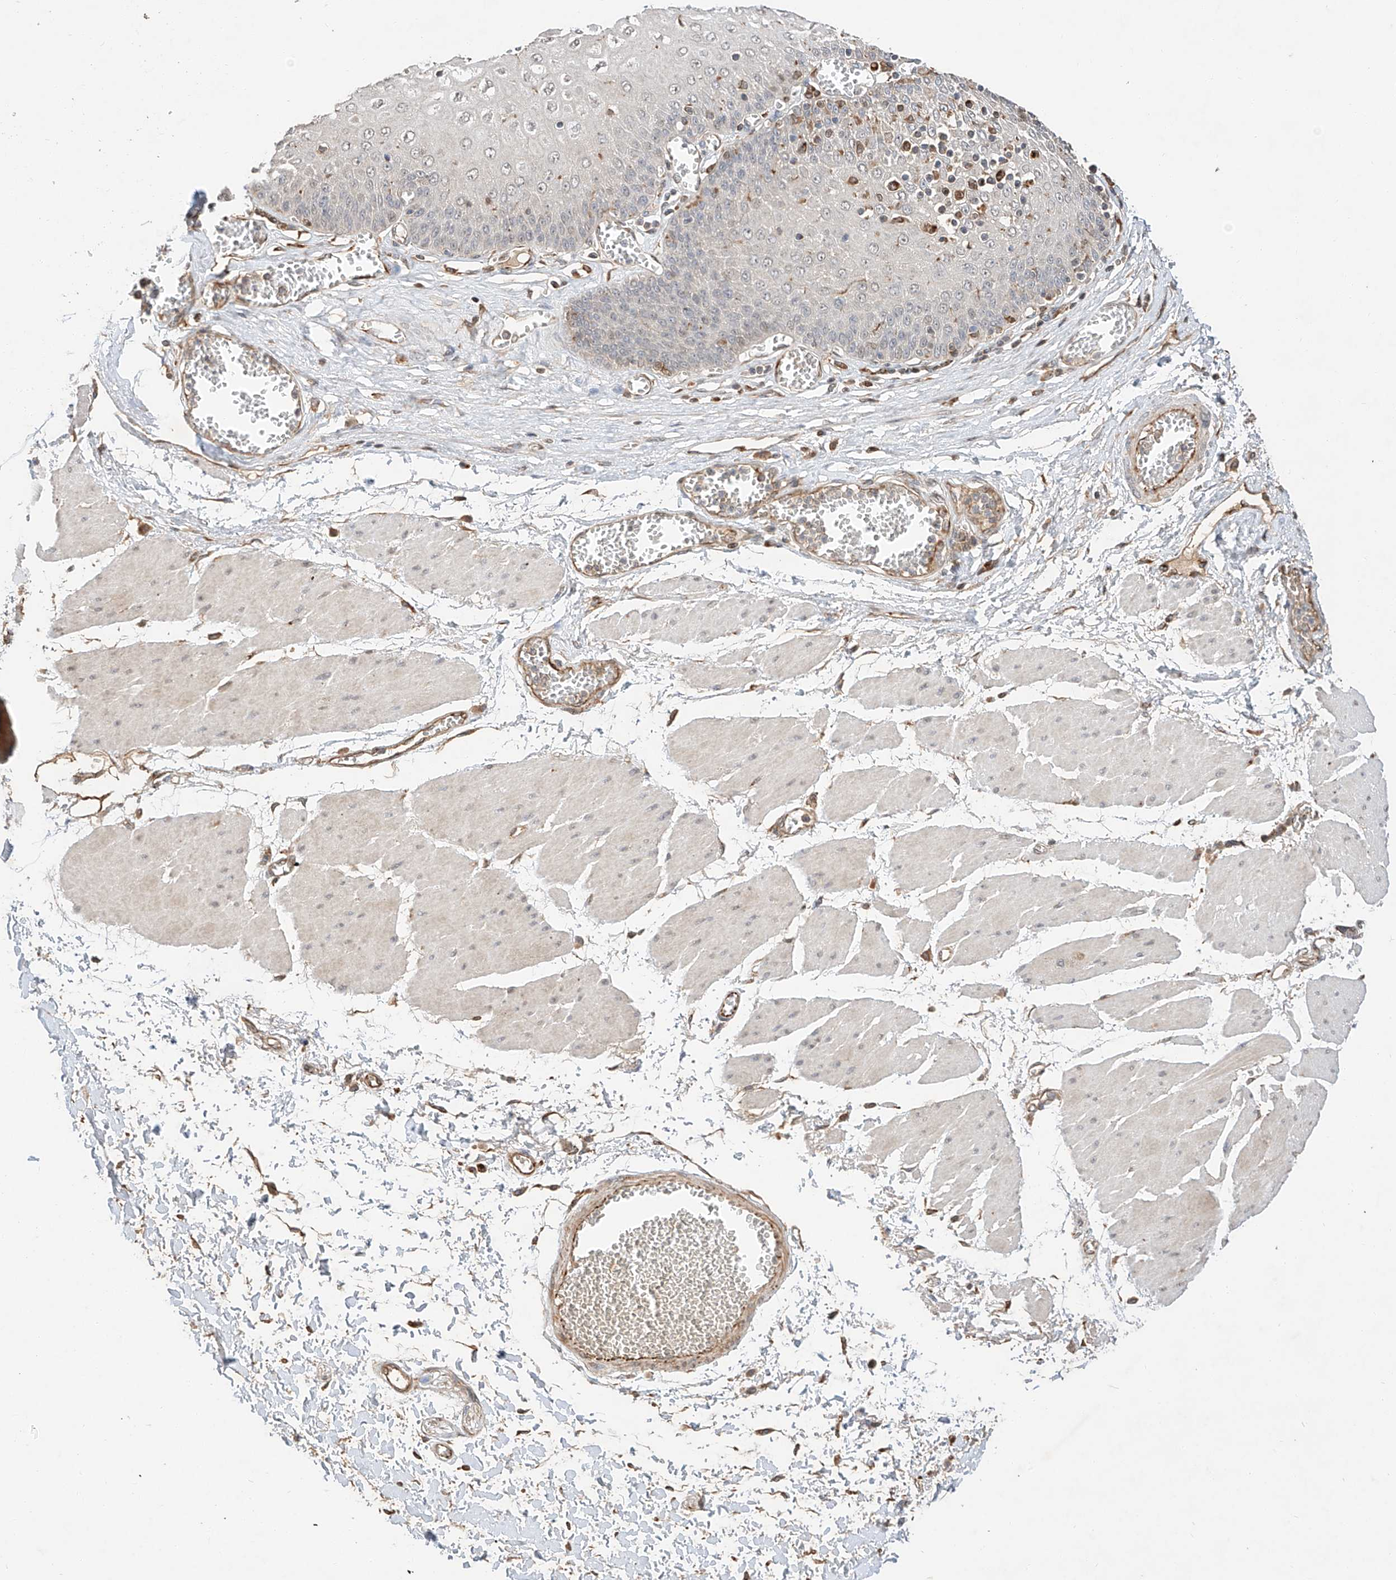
{"staining": {"intensity": "weak", "quantity": "25%-75%", "location": "cytoplasmic/membranous"}, "tissue": "esophagus", "cell_type": "Squamous epithelial cells", "image_type": "normal", "snomed": [{"axis": "morphology", "description": "Normal tissue, NOS"}, {"axis": "topography", "description": "Esophagus"}], "caption": "Esophagus stained with immunohistochemistry (IHC) displays weak cytoplasmic/membranous expression in about 25%-75% of squamous epithelial cells.", "gene": "SUSD6", "patient": {"sex": "male", "age": 60}}